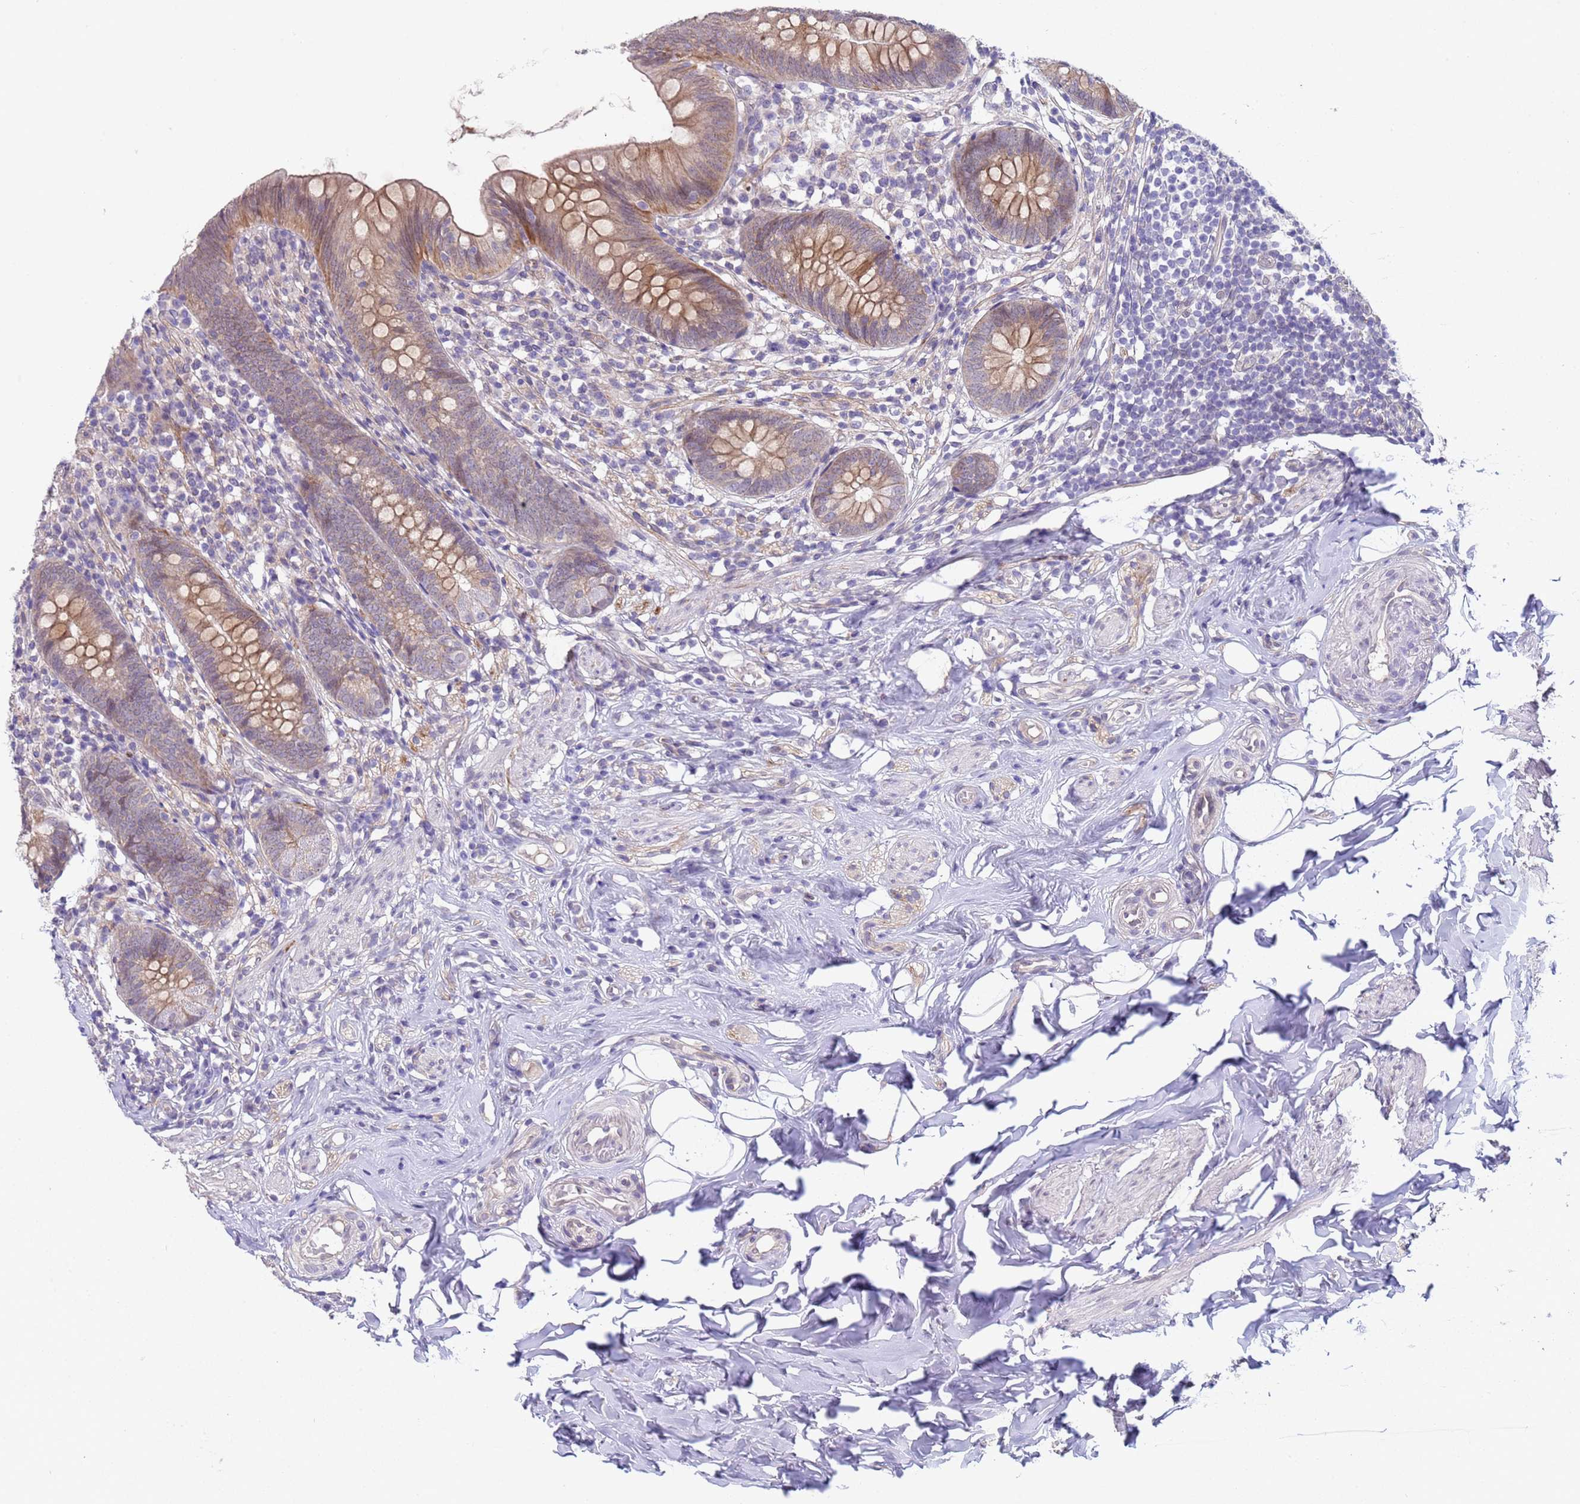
{"staining": {"intensity": "moderate", "quantity": ">75%", "location": "cytoplasmic/membranous"}, "tissue": "appendix", "cell_type": "Glandular cells", "image_type": "normal", "snomed": [{"axis": "morphology", "description": "Normal tissue, NOS"}, {"axis": "topography", "description": "Appendix"}], "caption": "Glandular cells show medium levels of moderate cytoplasmic/membranous expression in approximately >75% of cells in unremarkable human appendix. The staining was performed using DAB, with brown indicating positive protein expression. Nuclei are stained blue with hematoxylin.", "gene": "TRMT10A", "patient": {"sex": "female", "age": 62}}